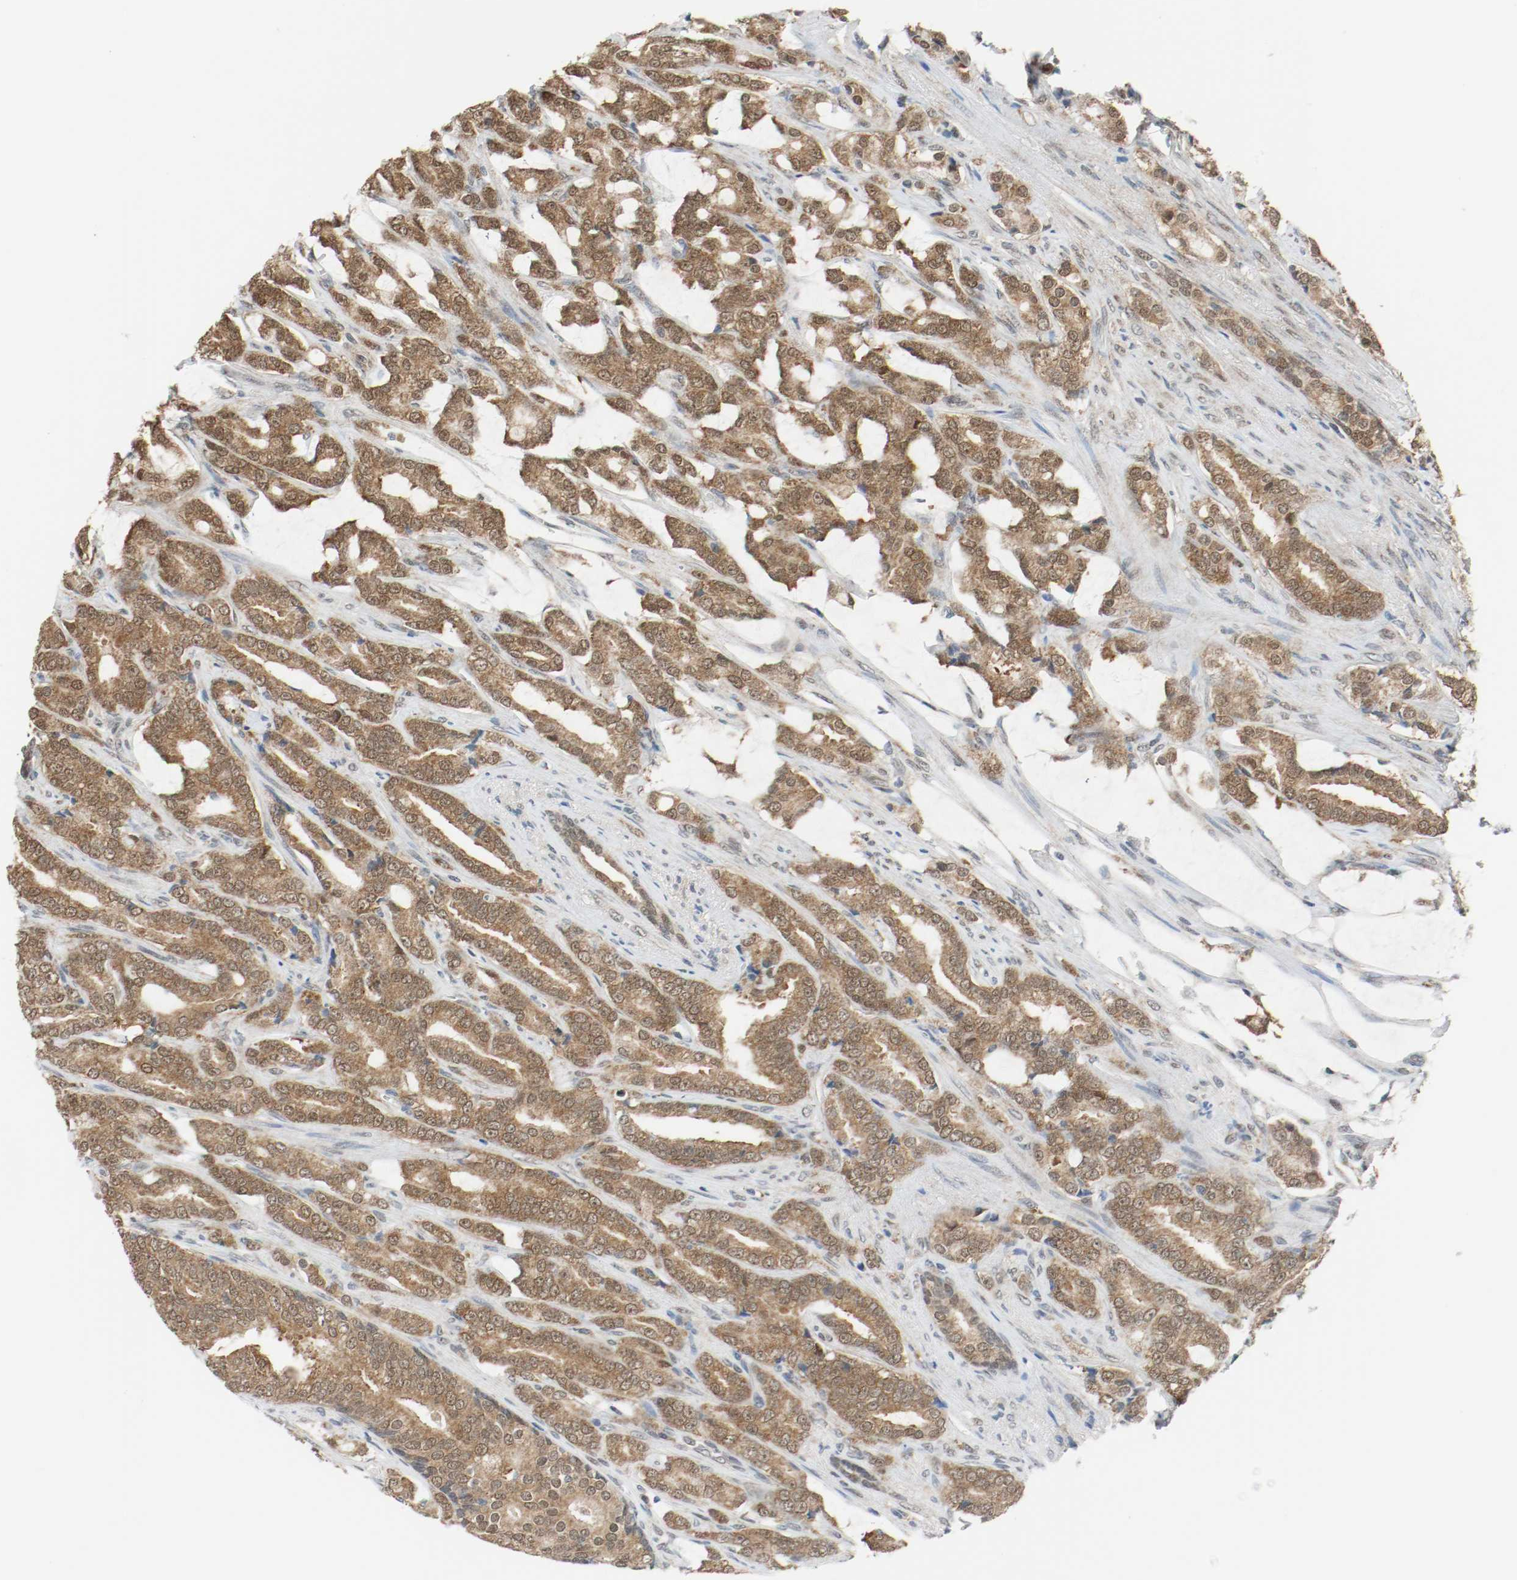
{"staining": {"intensity": "moderate", "quantity": ">75%", "location": "cytoplasmic/membranous,nuclear"}, "tissue": "prostate cancer", "cell_type": "Tumor cells", "image_type": "cancer", "snomed": [{"axis": "morphology", "description": "Adenocarcinoma, Low grade"}, {"axis": "topography", "description": "Prostate"}], "caption": "Immunohistochemical staining of prostate adenocarcinoma (low-grade) exhibits moderate cytoplasmic/membranous and nuclear protein staining in approximately >75% of tumor cells.", "gene": "PPME1", "patient": {"sex": "male", "age": 58}}